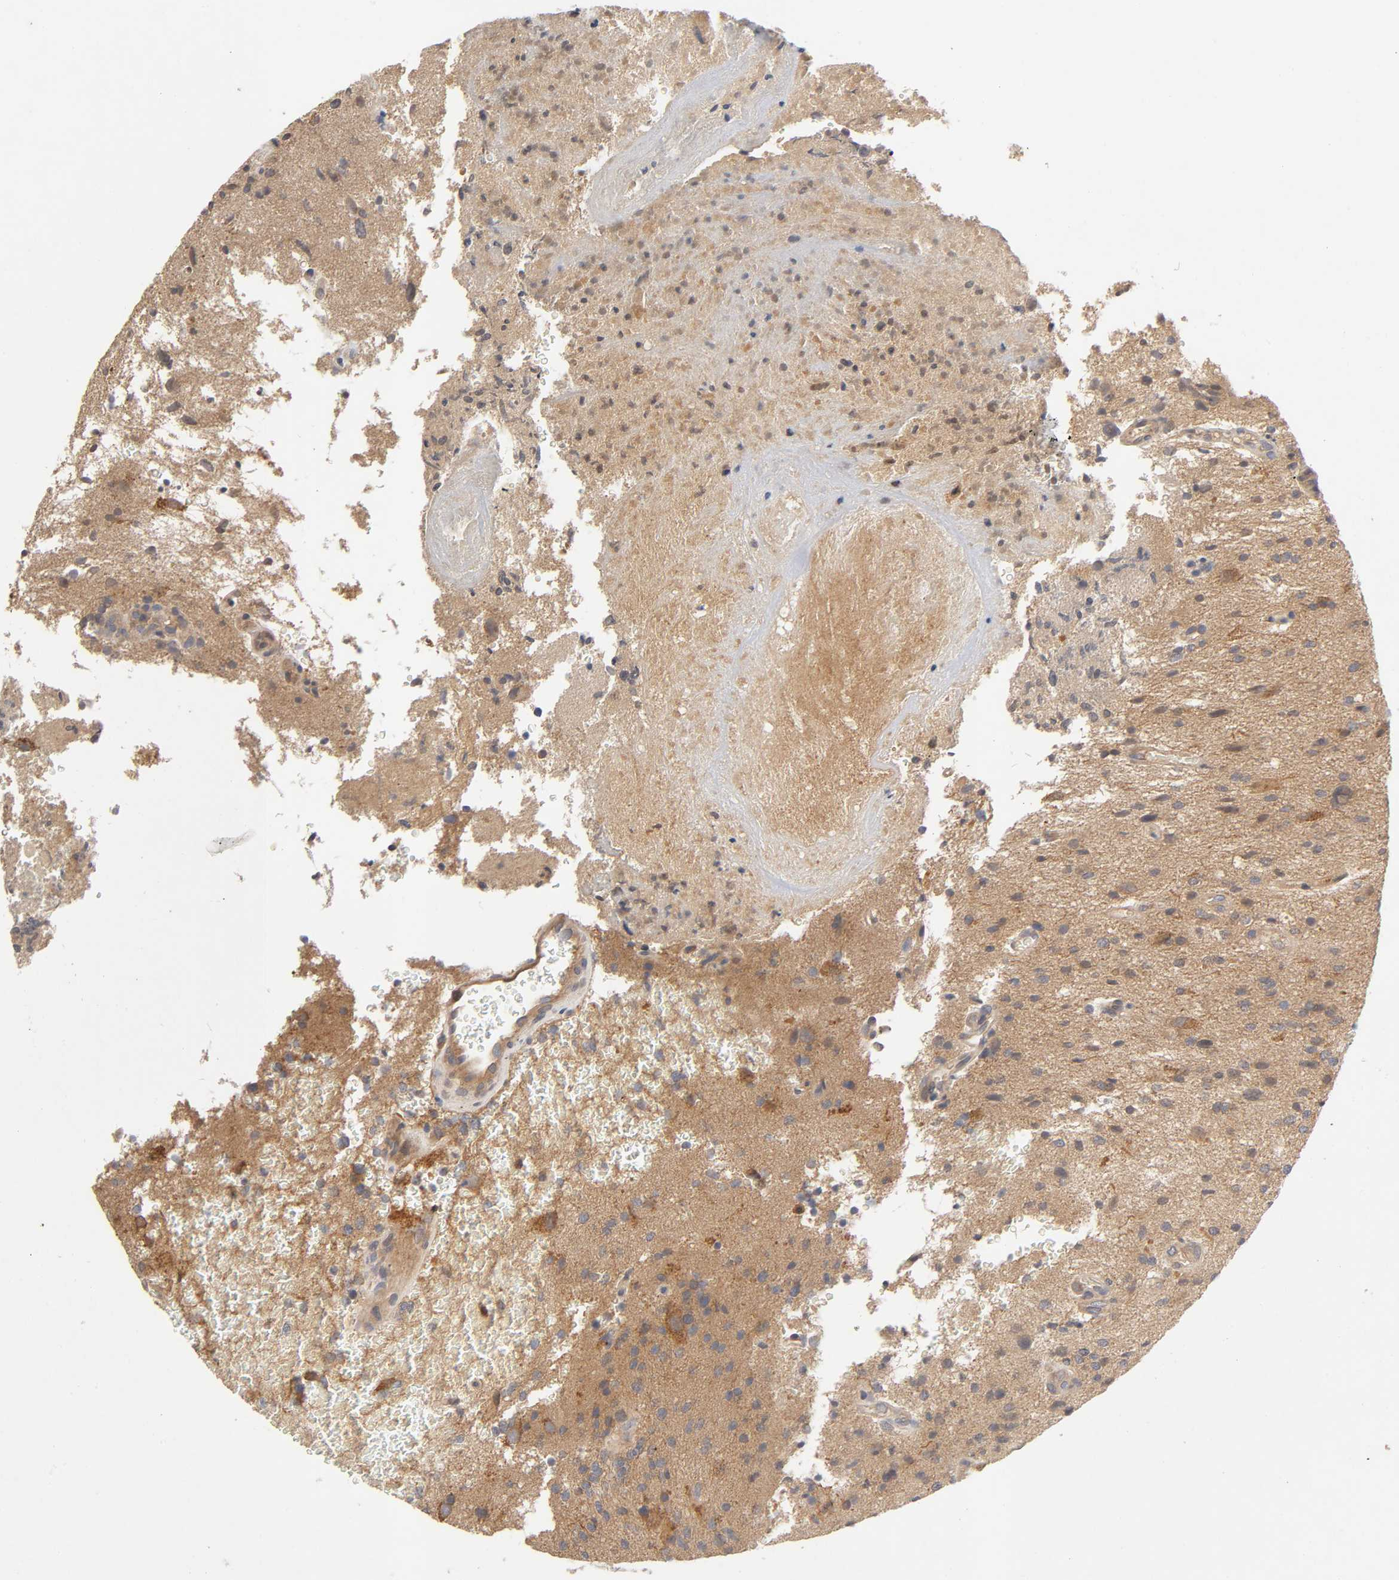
{"staining": {"intensity": "moderate", "quantity": ">75%", "location": "cytoplasmic/membranous"}, "tissue": "glioma", "cell_type": "Tumor cells", "image_type": "cancer", "snomed": [{"axis": "morphology", "description": "Normal tissue, NOS"}, {"axis": "morphology", "description": "Glioma, malignant, High grade"}, {"axis": "topography", "description": "Cerebral cortex"}], "caption": "An immunohistochemistry (IHC) photomicrograph of tumor tissue is shown. Protein staining in brown highlights moderate cytoplasmic/membranous positivity in glioma within tumor cells. Nuclei are stained in blue.", "gene": "CPB2", "patient": {"sex": "male", "age": 75}}